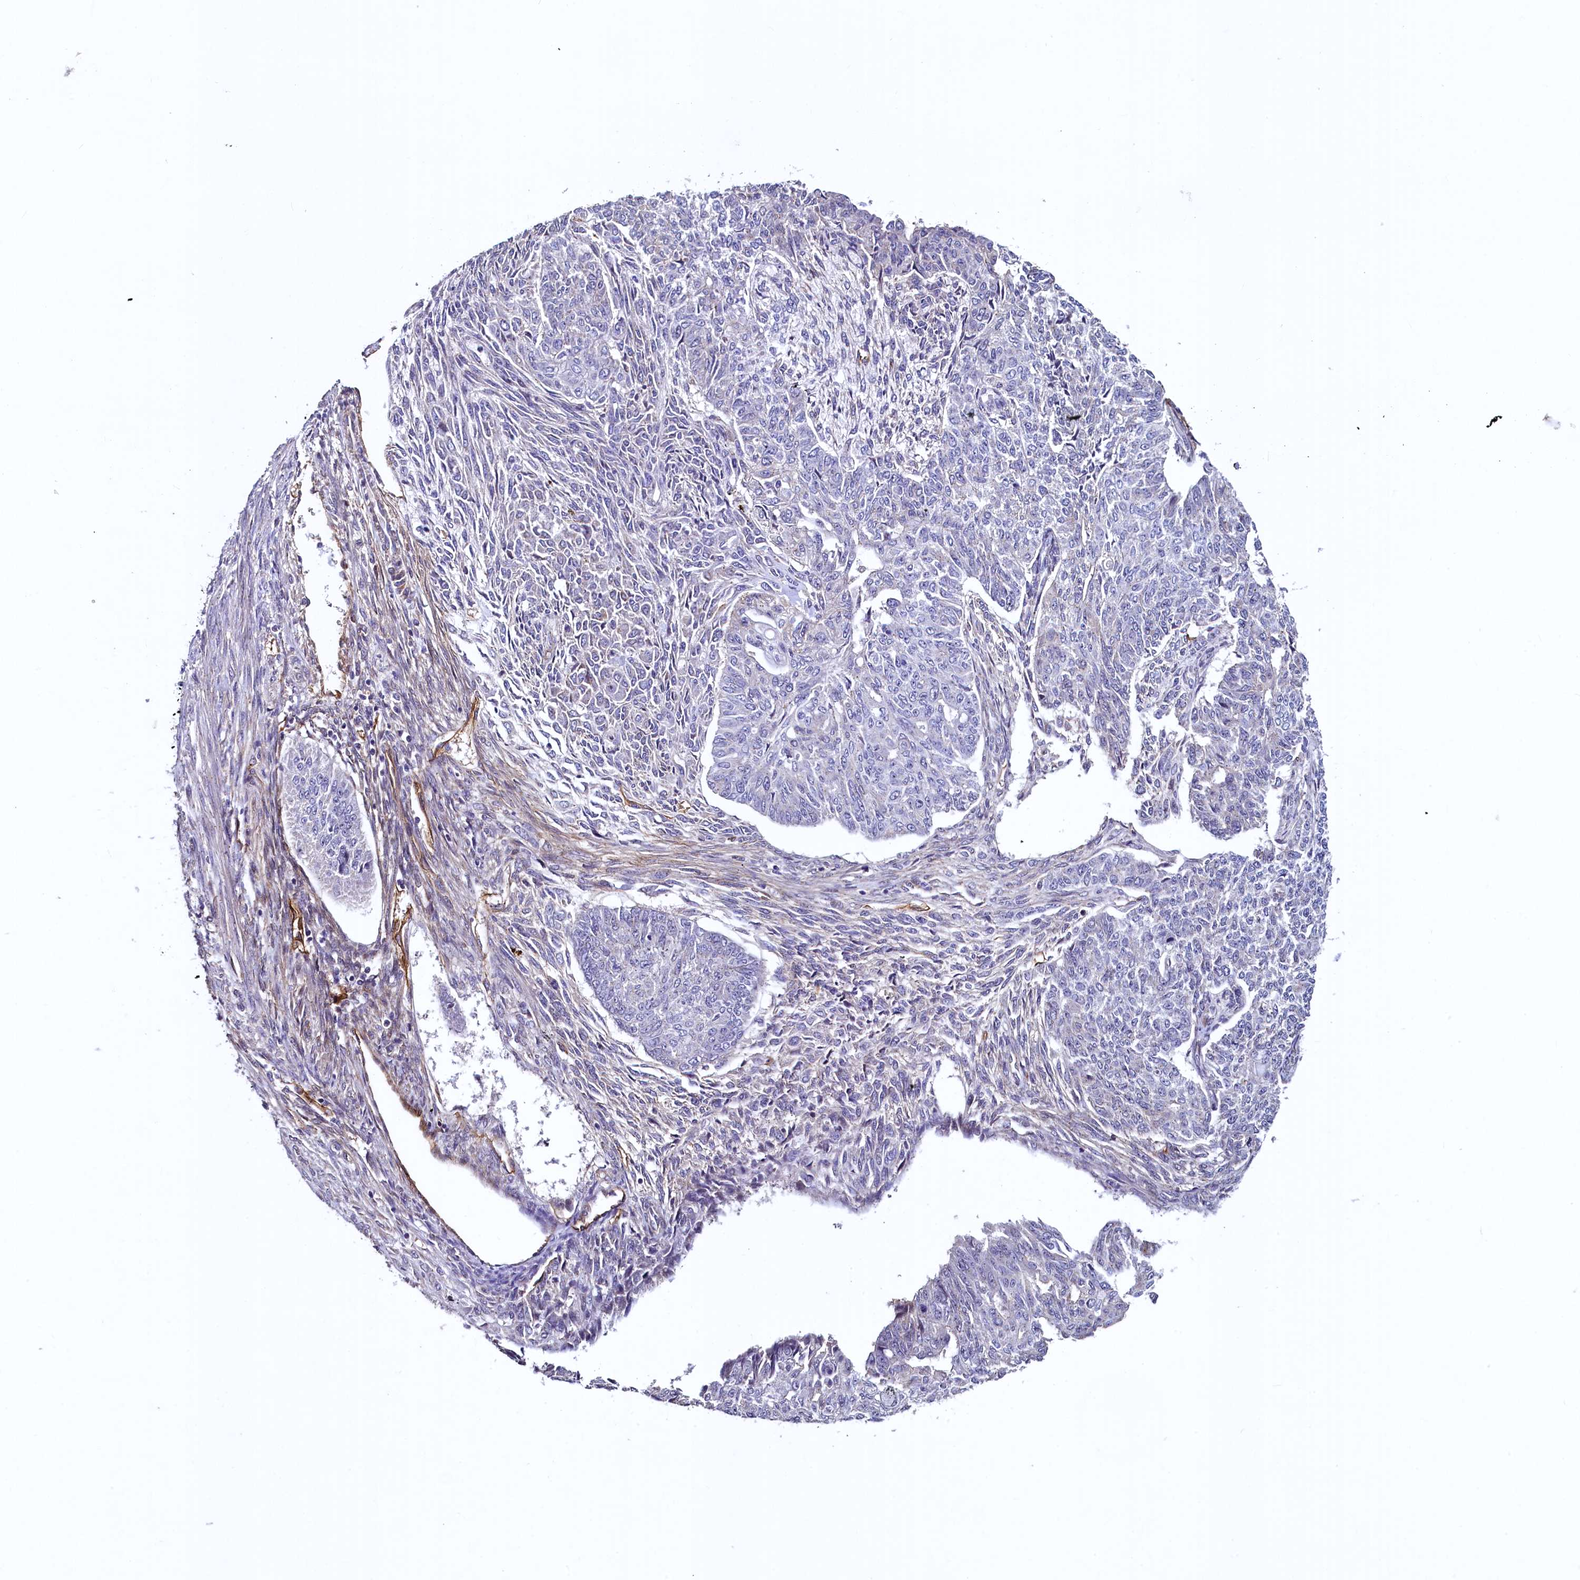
{"staining": {"intensity": "negative", "quantity": "none", "location": "none"}, "tissue": "endometrial cancer", "cell_type": "Tumor cells", "image_type": "cancer", "snomed": [{"axis": "morphology", "description": "Adenocarcinoma, NOS"}, {"axis": "topography", "description": "Endometrium"}], "caption": "Immunohistochemistry (IHC) histopathology image of endometrial cancer stained for a protein (brown), which demonstrates no expression in tumor cells.", "gene": "PALM", "patient": {"sex": "female", "age": 32}}